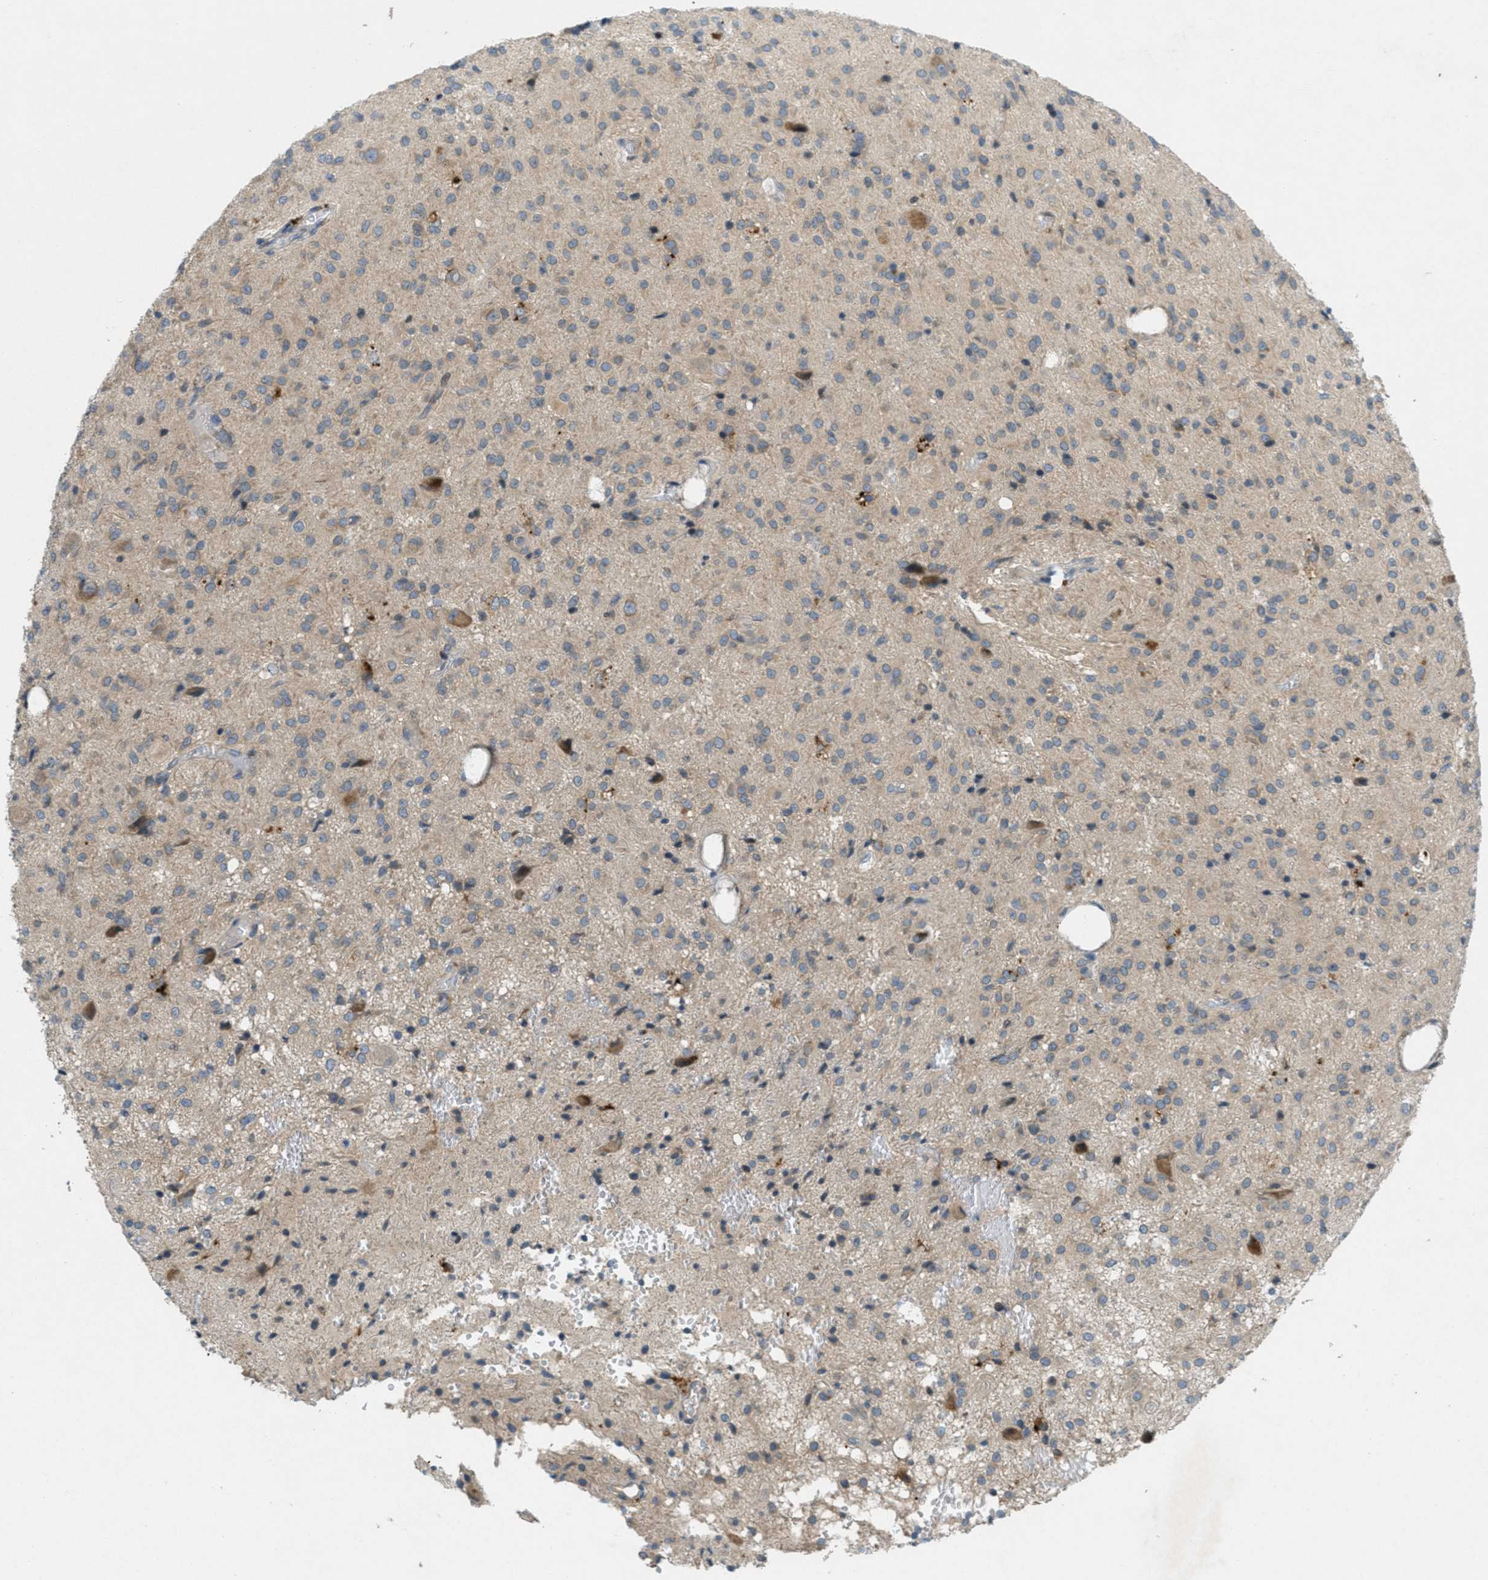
{"staining": {"intensity": "weak", "quantity": "25%-75%", "location": "cytoplasmic/membranous"}, "tissue": "glioma", "cell_type": "Tumor cells", "image_type": "cancer", "snomed": [{"axis": "morphology", "description": "Glioma, malignant, High grade"}, {"axis": "topography", "description": "Brain"}], "caption": "Glioma was stained to show a protein in brown. There is low levels of weak cytoplasmic/membranous expression in approximately 25%-75% of tumor cells.", "gene": "SIGMAR1", "patient": {"sex": "female", "age": 59}}